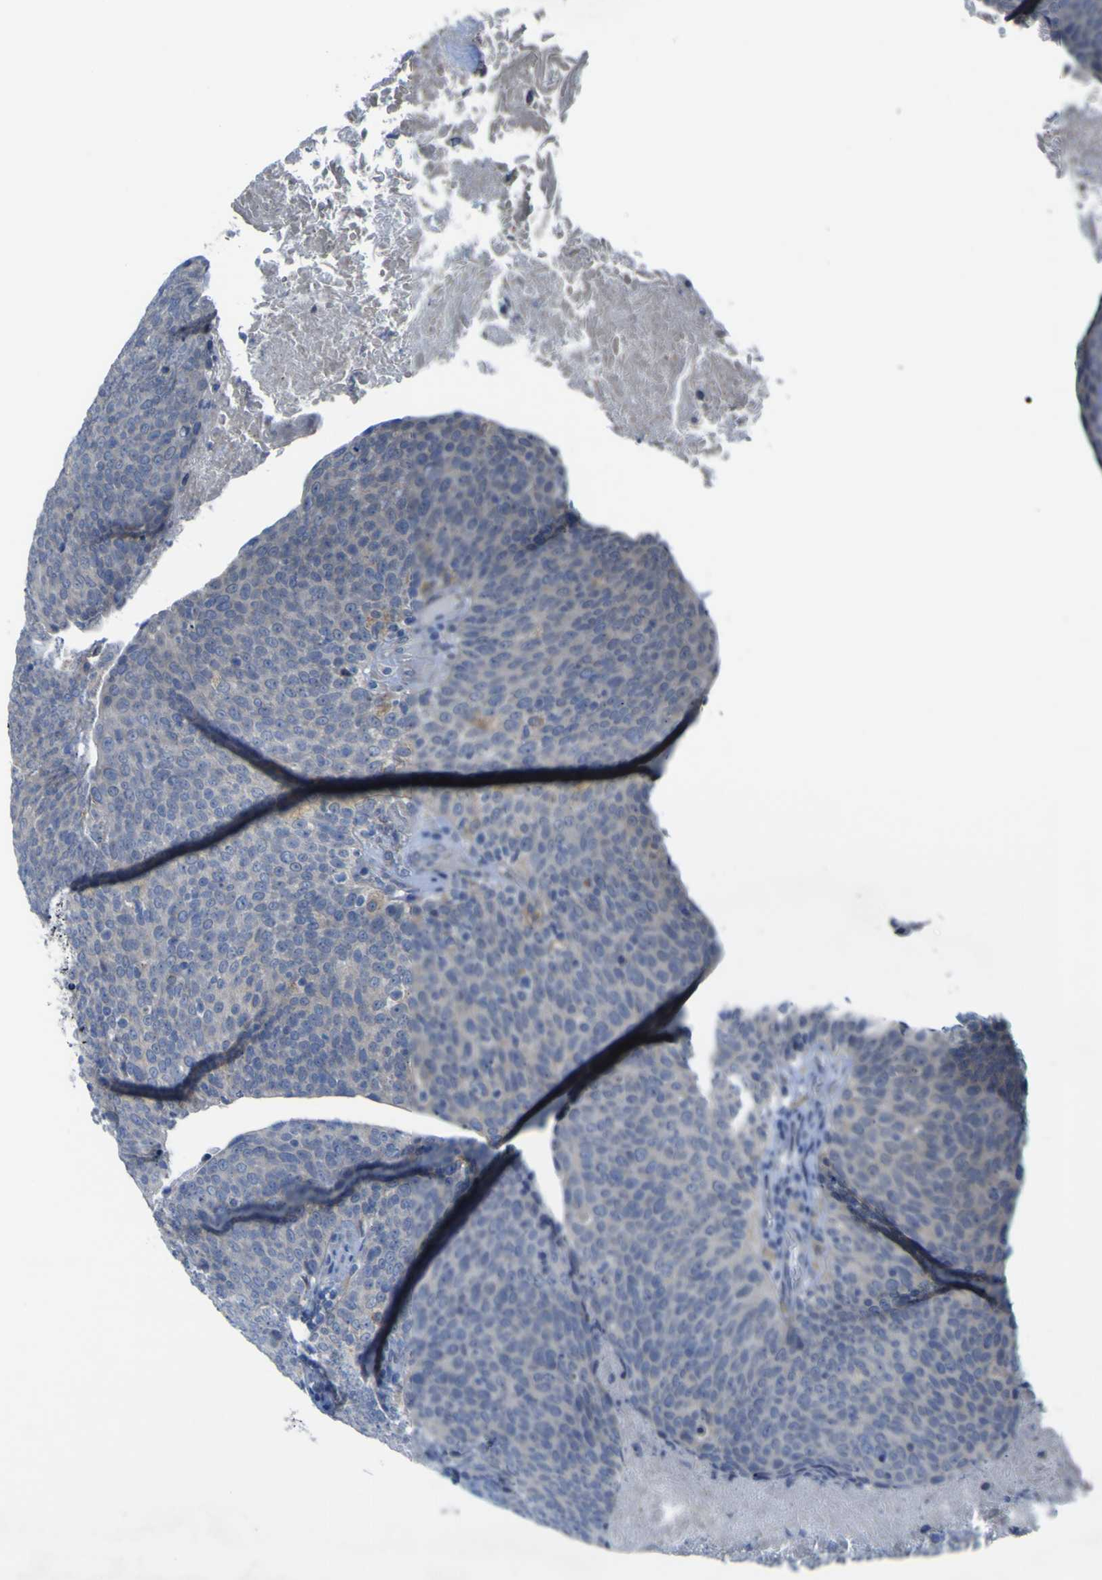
{"staining": {"intensity": "negative", "quantity": "none", "location": "none"}, "tissue": "head and neck cancer", "cell_type": "Tumor cells", "image_type": "cancer", "snomed": [{"axis": "morphology", "description": "Squamous cell carcinoma, NOS"}, {"axis": "morphology", "description": "Squamous cell carcinoma, metastatic, NOS"}, {"axis": "topography", "description": "Lymph node"}, {"axis": "topography", "description": "Head-Neck"}], "caption": "Immunohistochemistry (IHC) micrograph of neoplastic tissue: human head and neck squamous cell carcinoma stained with DAB (3,3'-diaminobenzidine) shows no significant protein staining in tumor cells.", "gene": "TNFRSF11A", "patient": {"sex": "male", "age": 62}}